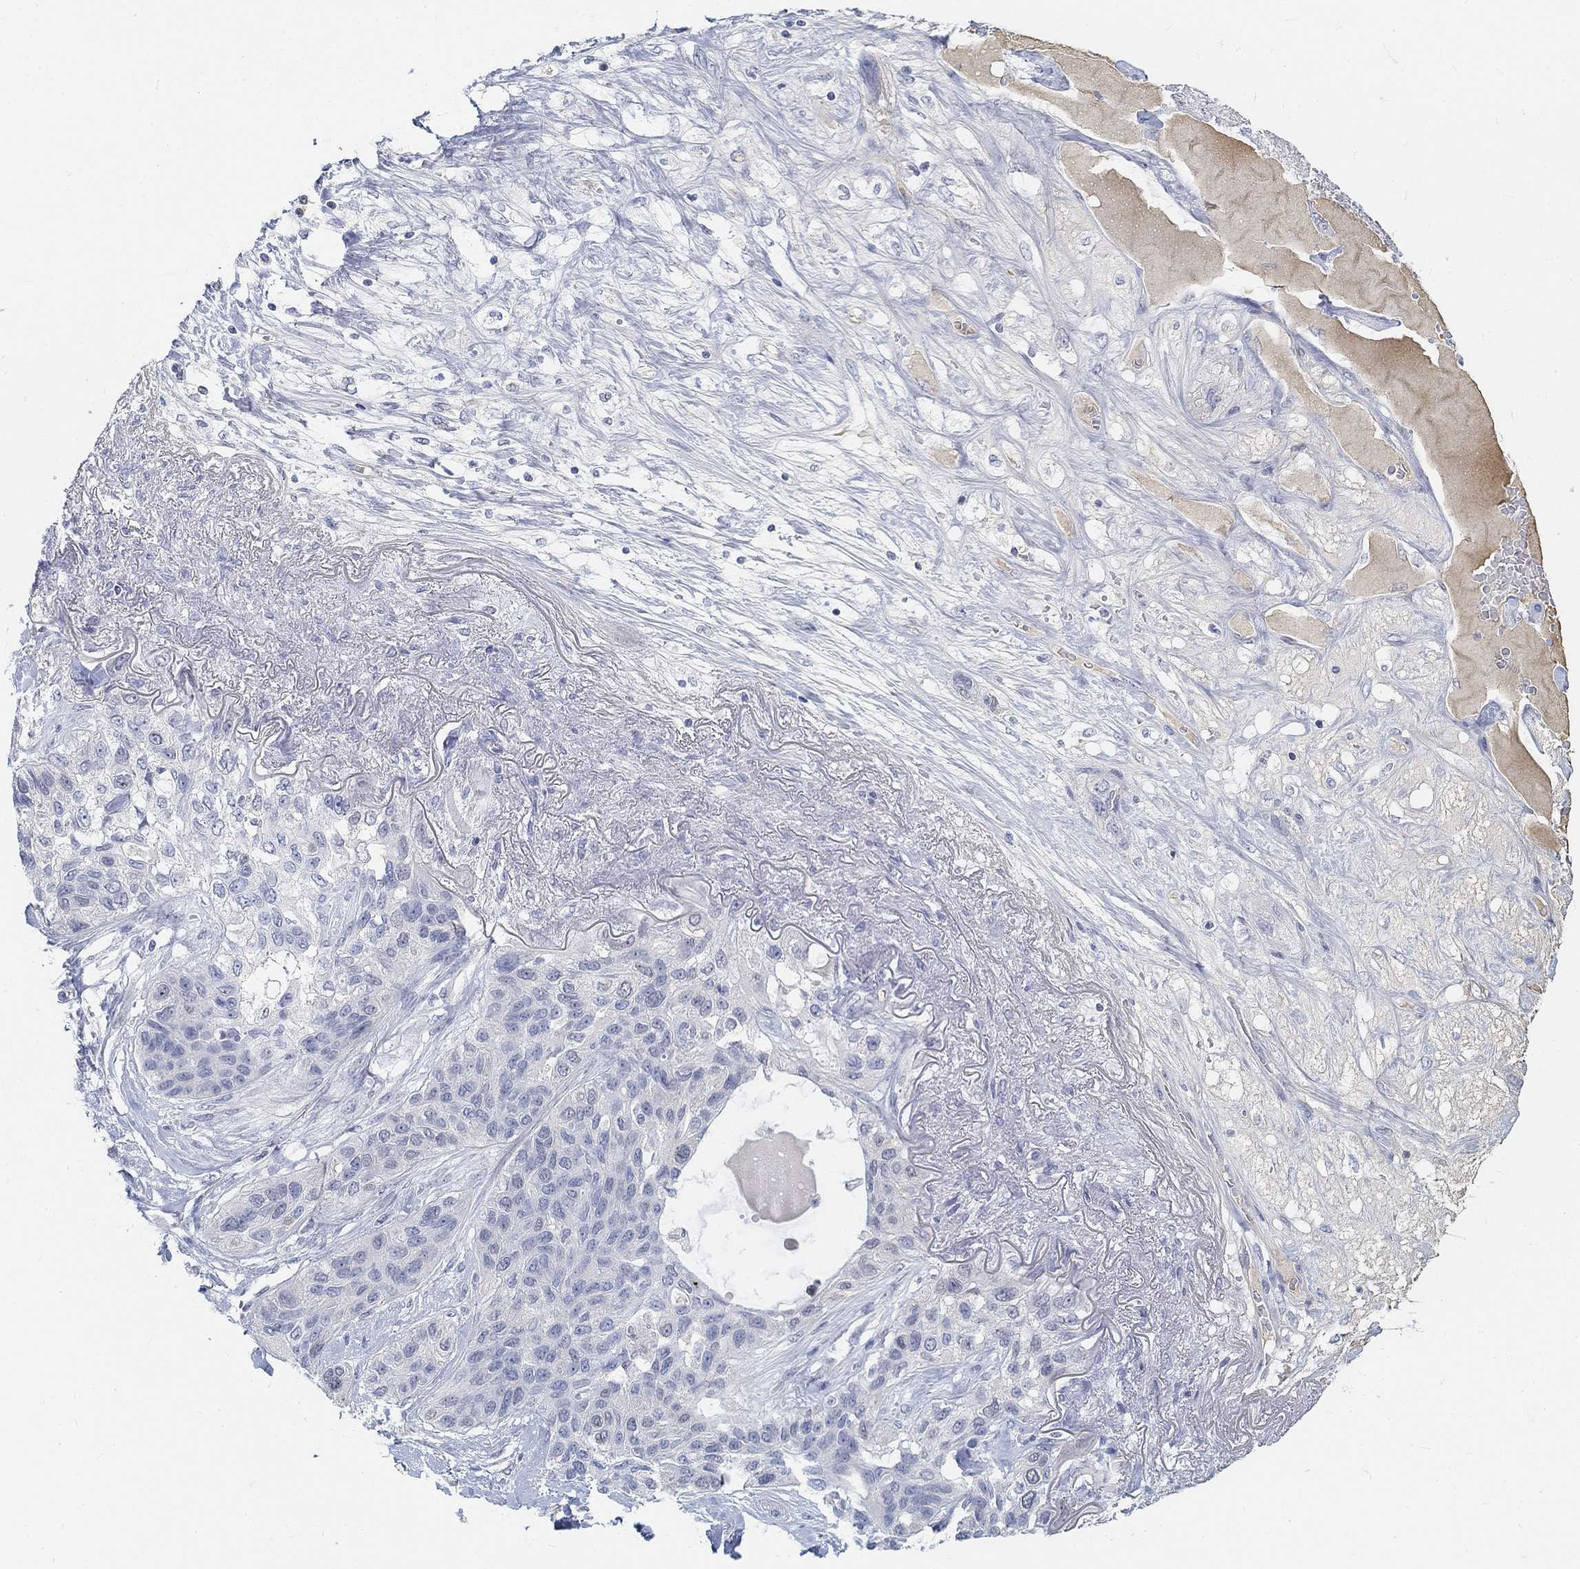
{"staining": {"intensity": "negative", "quantity": "none", "location": "none"}, "tissue": "lung cancer", "cell_type": "Tumor cells", "image_type": "cancer", "snomed": [{"axis": "morphology", "description": "Squamous cell carcinoma, NOS"}, {"axis": "topography", "description": "Lung"}], "caption": "Image shows no protein expression in tumor cells of squamous cell carcinoma (lung) tissue.", "gene": "SNTG2", "patient": {"sex": "female", "age": 70}}